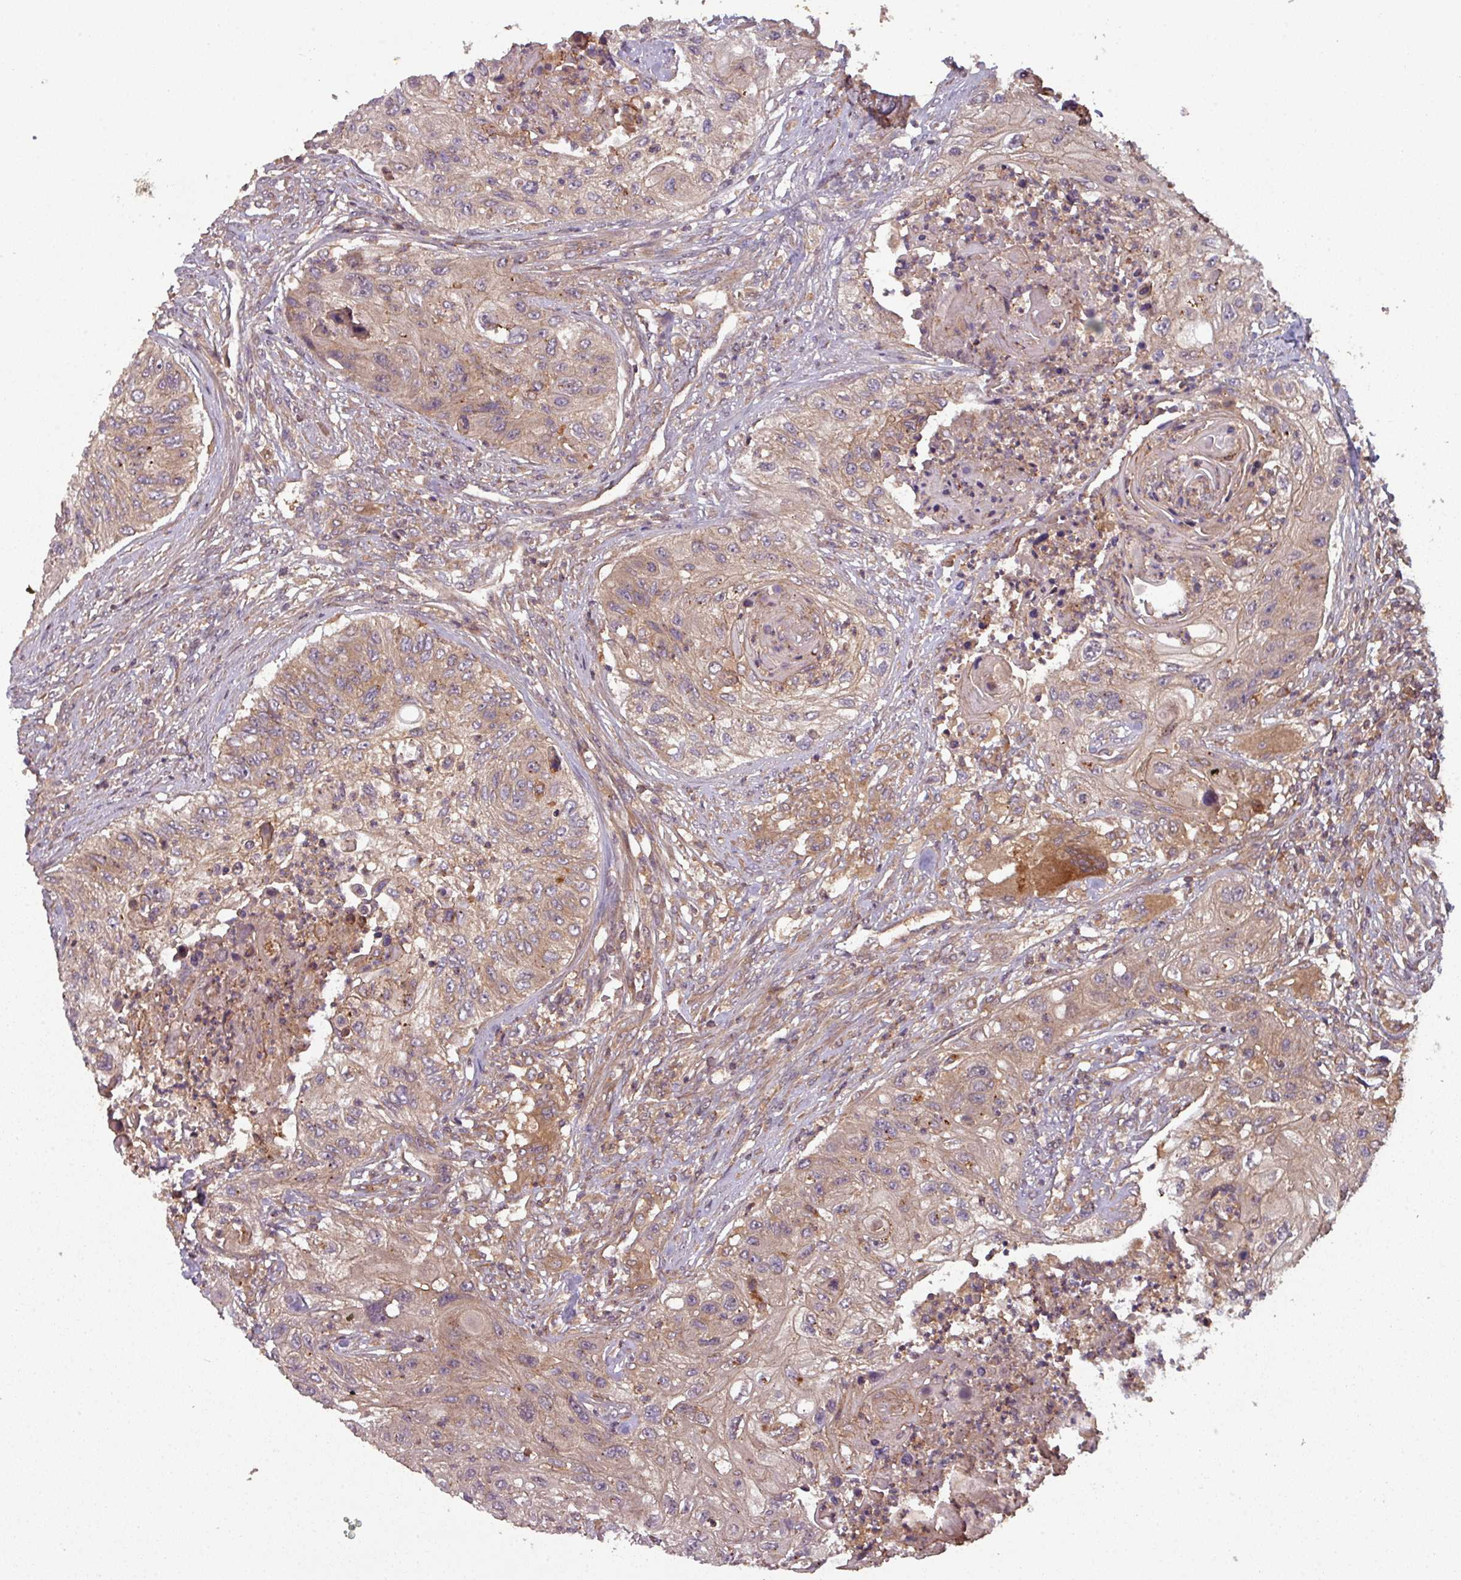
{"staining": {"intensity": "moderate", "quantity": "25%-75%", "location": "cytoplasmic/membranous"}, "tissue": "urothelial cancer", "cell_type": "Tumor cells", "image_type": "cancer", "snomed": [{"axis": "morphology", "description": "Urothelial carcinoma, High grade"}, {"axis": "topography", "description": "Urinary bladder"}], "caption": "This image demonstrates urothelial cancer stained with IHC to label a protein in brown. The cytoplasmic/membranous of tumor cells show moderate positivity for the protein. Nuclei are counter-stained blue.", "gene": "GSKIP", "patient": {"sex": "female", "age": 60}}